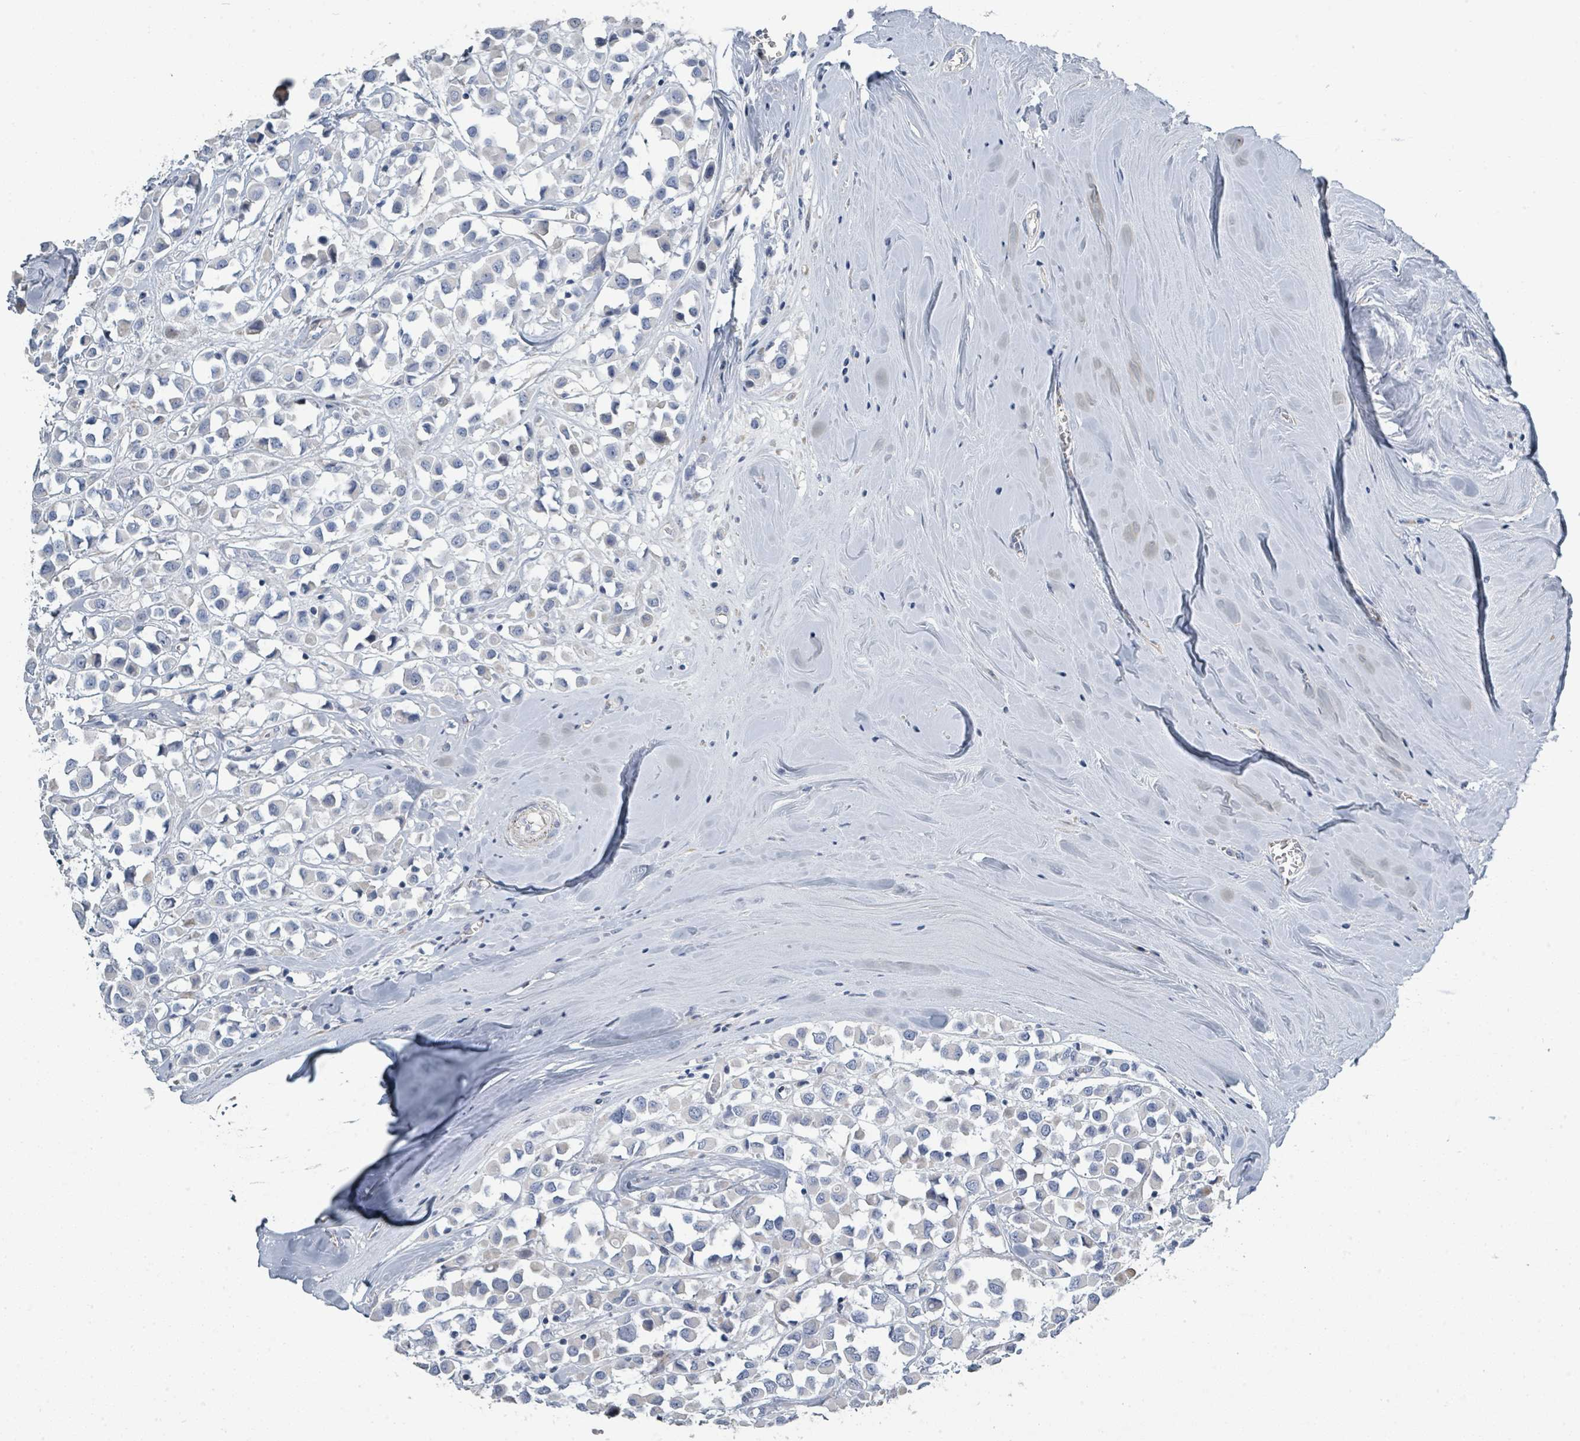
{"staining": {"intensity": "negative", "quantity": "none", "location": "none"}, "tissue": "breast cancer", "cell_type": "Tumor cells", "image_type": "cancer", "snomed": [{"axis": "morphology", "description": "Duct carcinoma"}, {"axis": "topography", "description": "Breast"}], "caption": "This is an immunohistochemistry histopathology image of human breast infiltrating ductal carcinoma. There is no expression in tumor cells.", "gene": "RAB33B", "patient": {"sex": "female", "age": 61}}